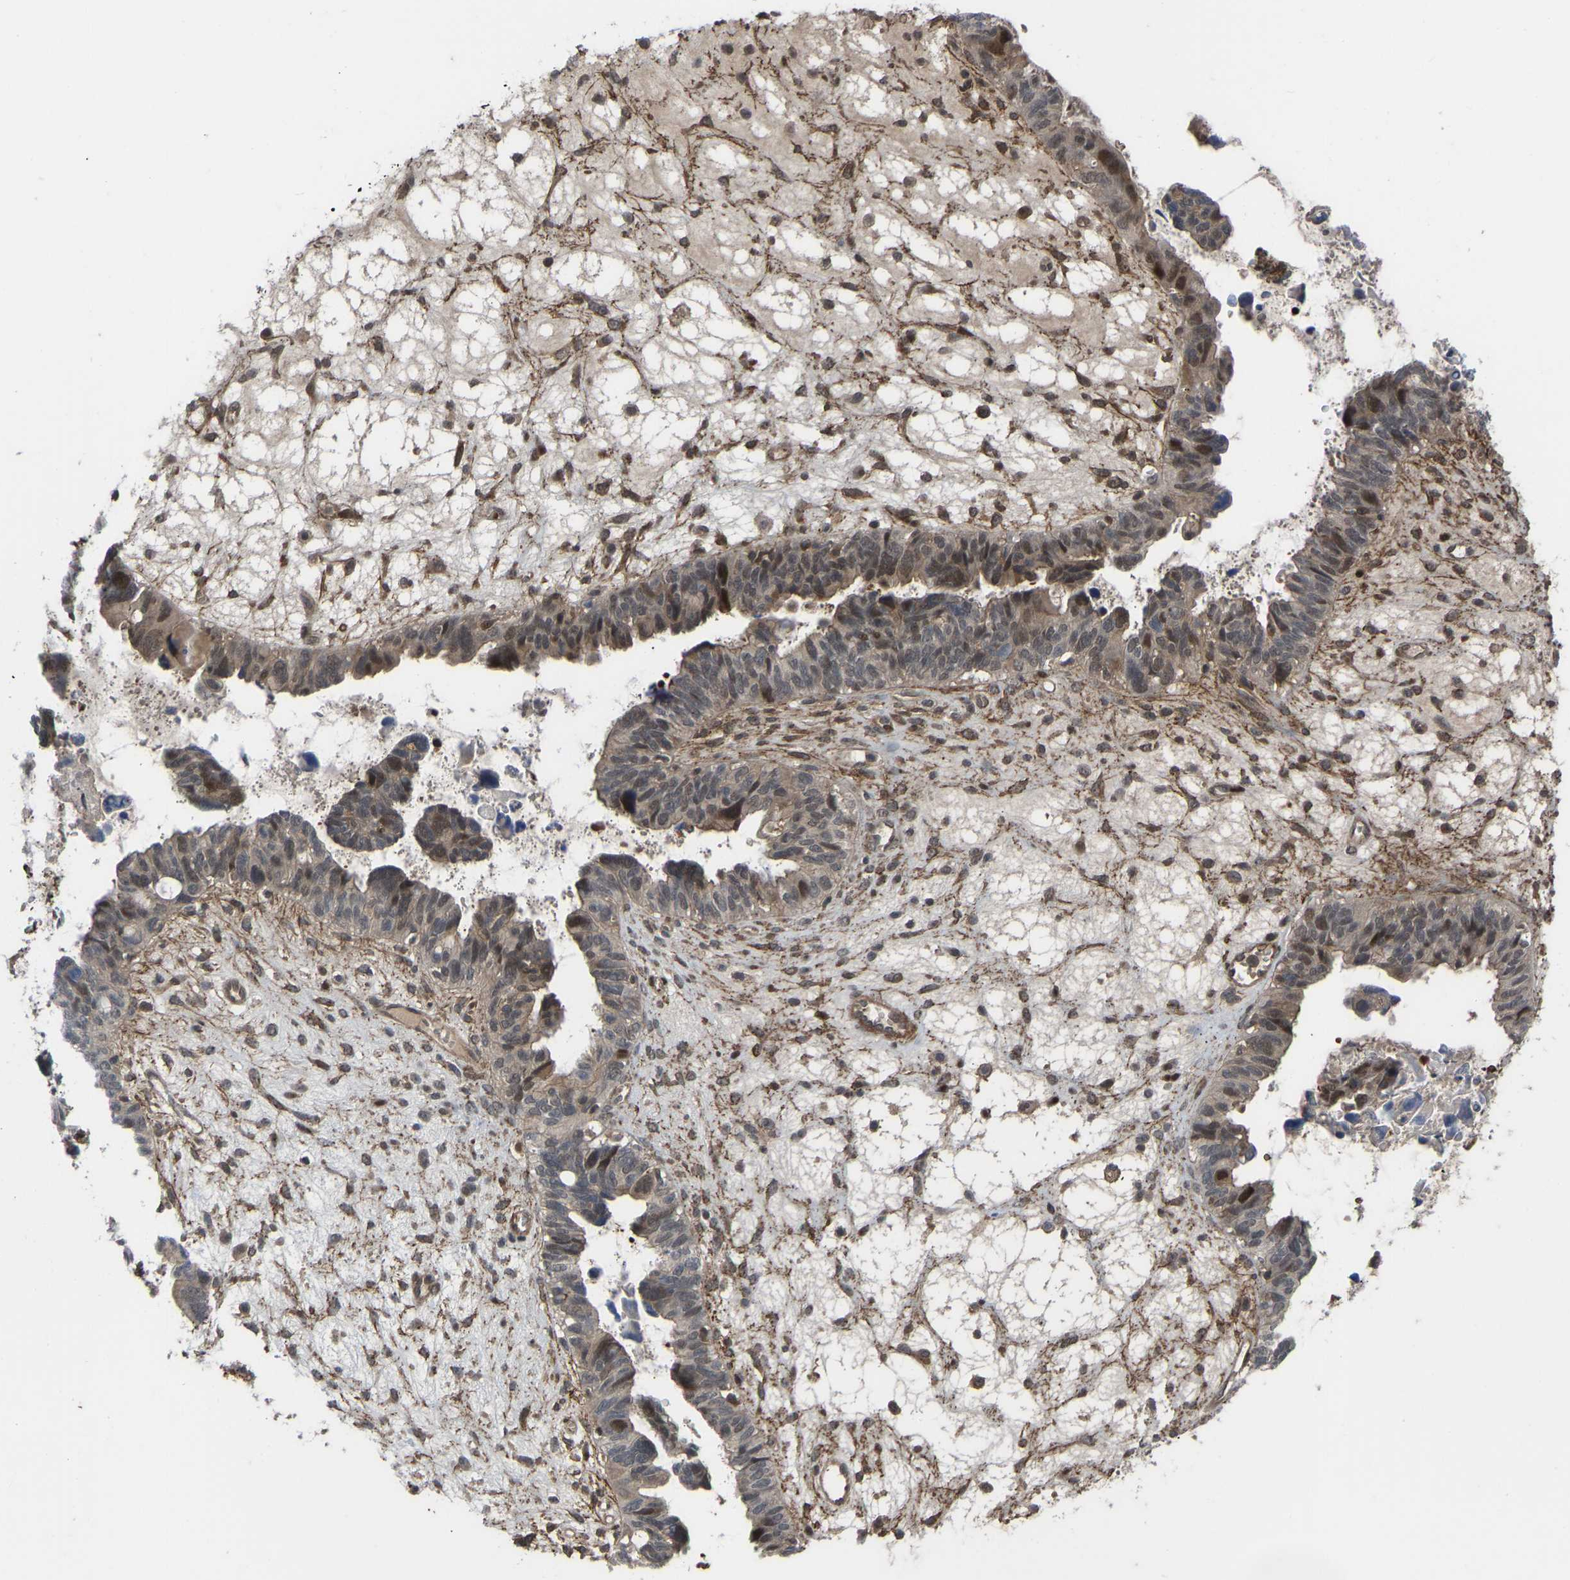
{"staining": {"intensity": "weak", "quantity": ">75%", "location": "cytoplasmic/membranous,nuclear"}, "tissue": "ovarian cancer", "cell_type": "Tumor cells", "image_type": "cancer", "snomed": [{"axis": "morphology", "description": "Cystadenocarcinoma, serous, NOS"}, {"axis": "topography", "description": "Ovary"}], "caption": "Immunohistochemistry (DAB (3,3'-diaminobenzidine)) staining of human ovarian cancer (serous cystadenocarcinoma) exhibits weak cytoplasmic/membranous and nuclear protein positivity in about >75% of tumor cells.", "gene": "CYP7B1", "patient": {"sex": "female", "age": 79}}